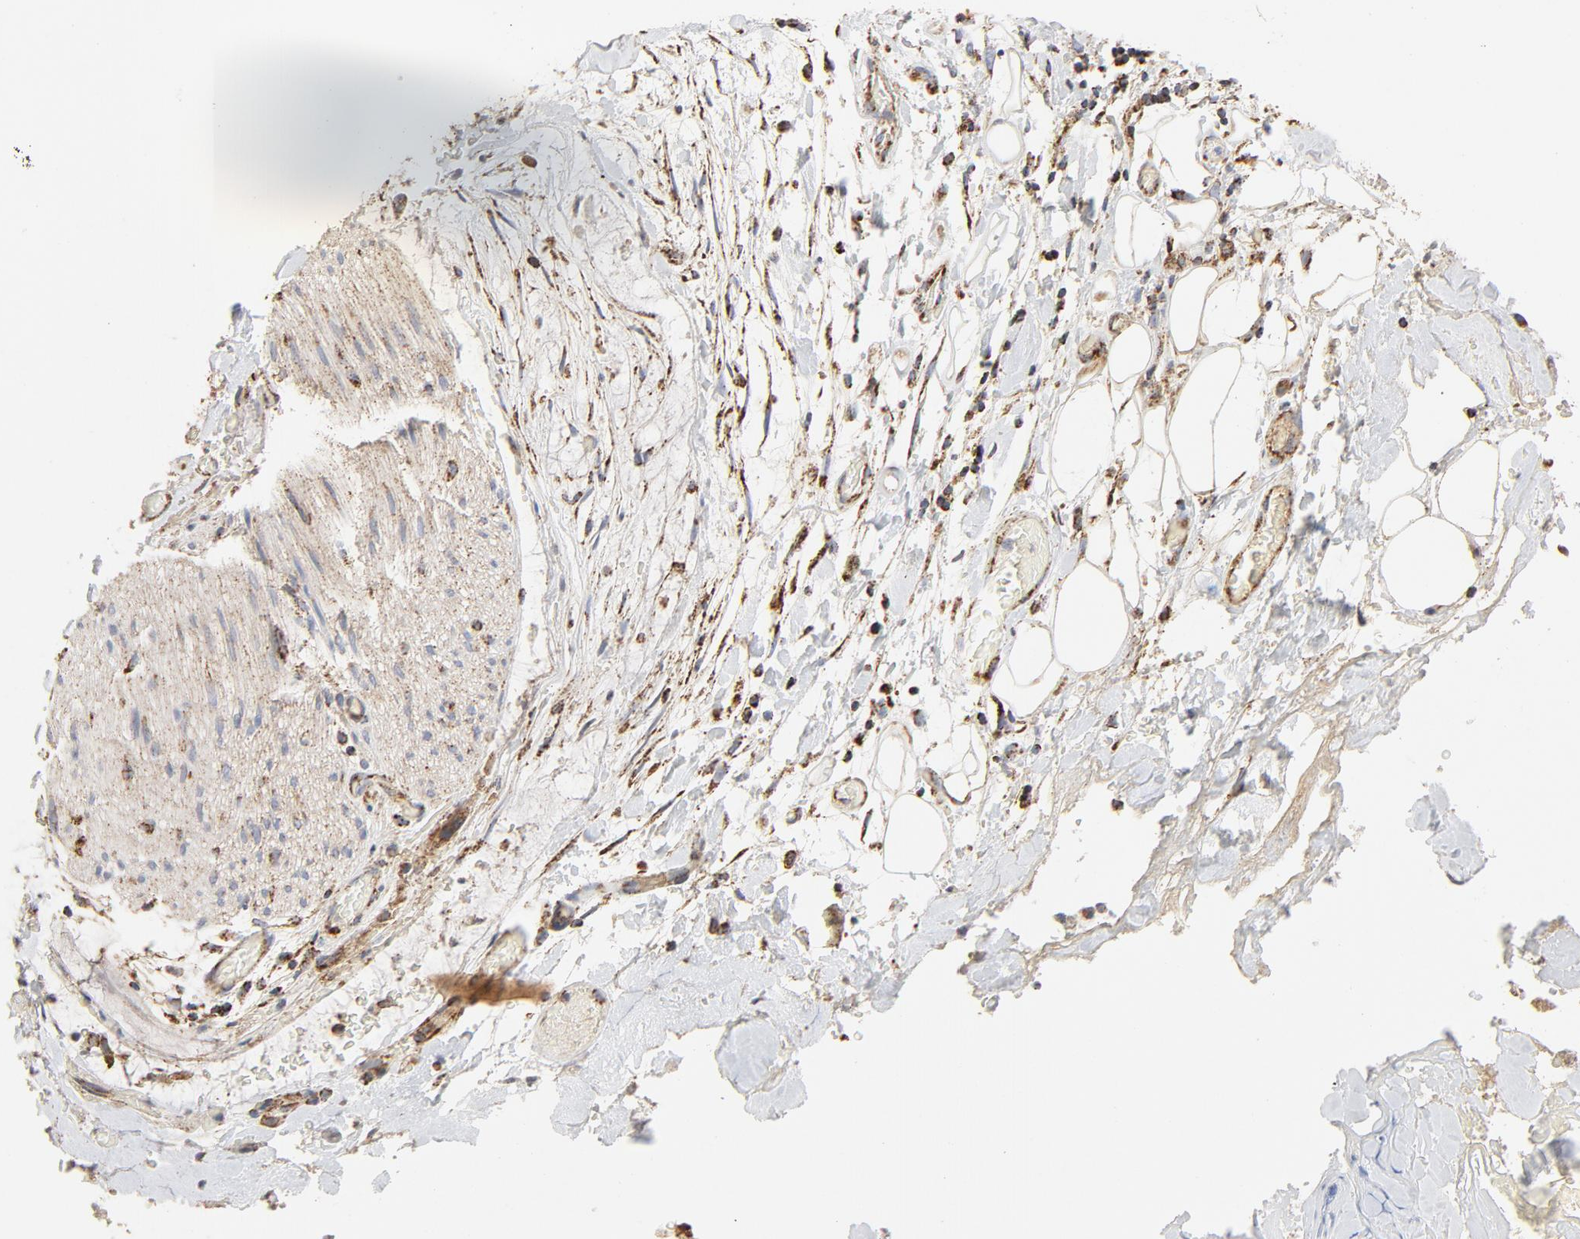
{"staining": {"intensity": "moderate", "quantity": "25%-75%", "location": "cytoplasmic/membranous"}, "tissue": "adipose tissue", "cell_type": "Adipocytes", "image_type": "normal", "snomed": [{"axis": "morphology", "description": "Normal tissue, NOS"}, {"axis": "morphology", "description": "Cholangiocarcinoma"}, {"axis": "topography", "description": "Liver"}, {"axis": "topography", "description": "Peripheral nerve tissue"}], "caption": "Protein analysis of unremarkable adipose tissue reveals moderate cytoplasmic/membranous expression in about 25%-75% of adipocytes.", "gene": "PCNX4", "patient": {"sex": "male", "age": 50}}